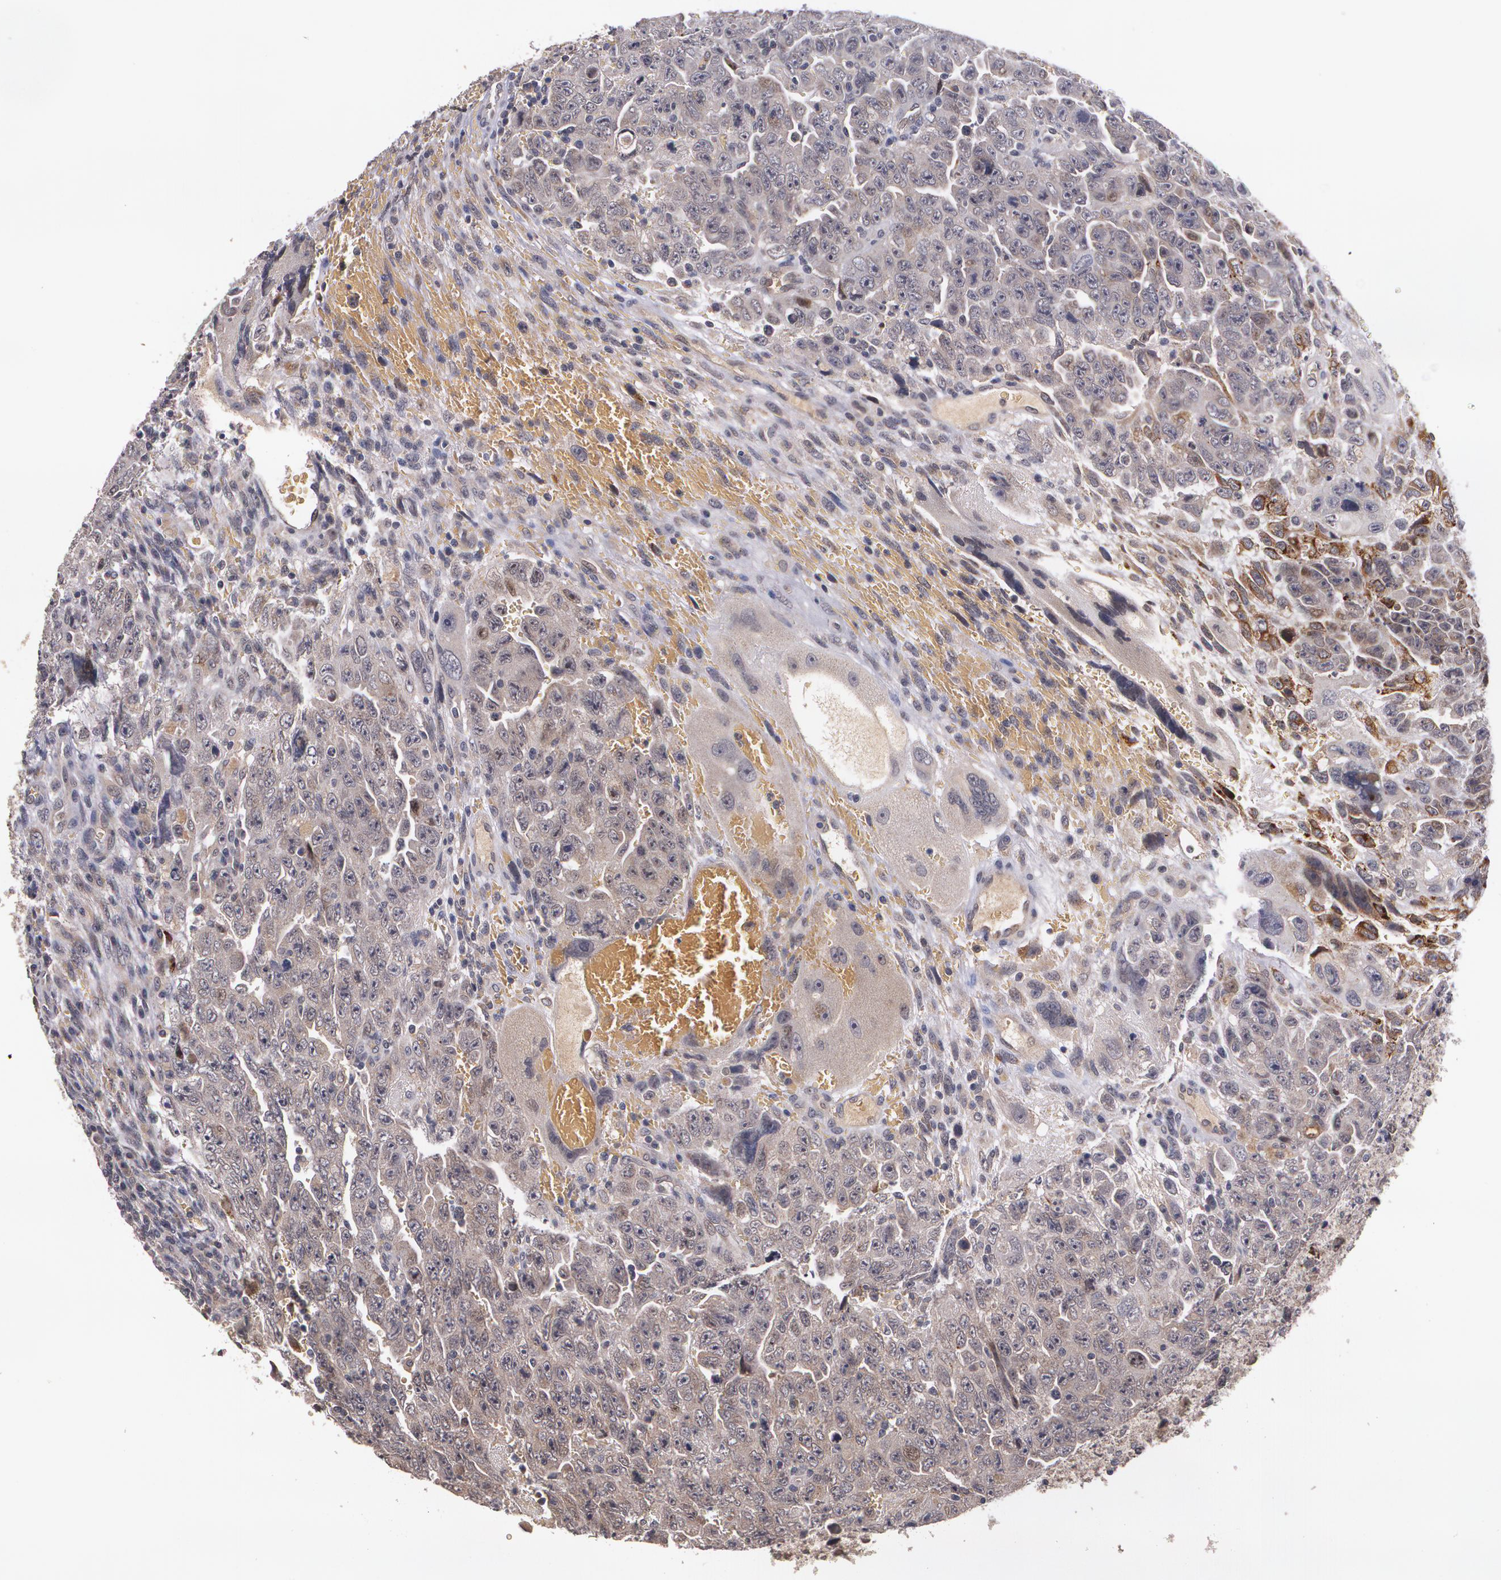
{"staining": {"intensity": "weak", "quantity": ">75%", "location": "cytoplasmic/membranous"}, "tissue": "testis cancer", "cell_type": "Tumor cells", "image_type": "cancer", "snomed": [{"axis": "morphology", "description": "Carcinoma, Embryonal, NOS"}, {"axis": "topography", "description": "Testis"}], "caption": "Protein positivity by immunohistochemistry (IHC) shows weak cytoplasmic/membranous positivity in approximately >75% of tumor cells in testis embryonal carcinoma. The protein of interest is shown in brown color, while the nuclei are stained blue.", "gene": "IFNGR2", "patient": {"sex": "male", "age": 28}}